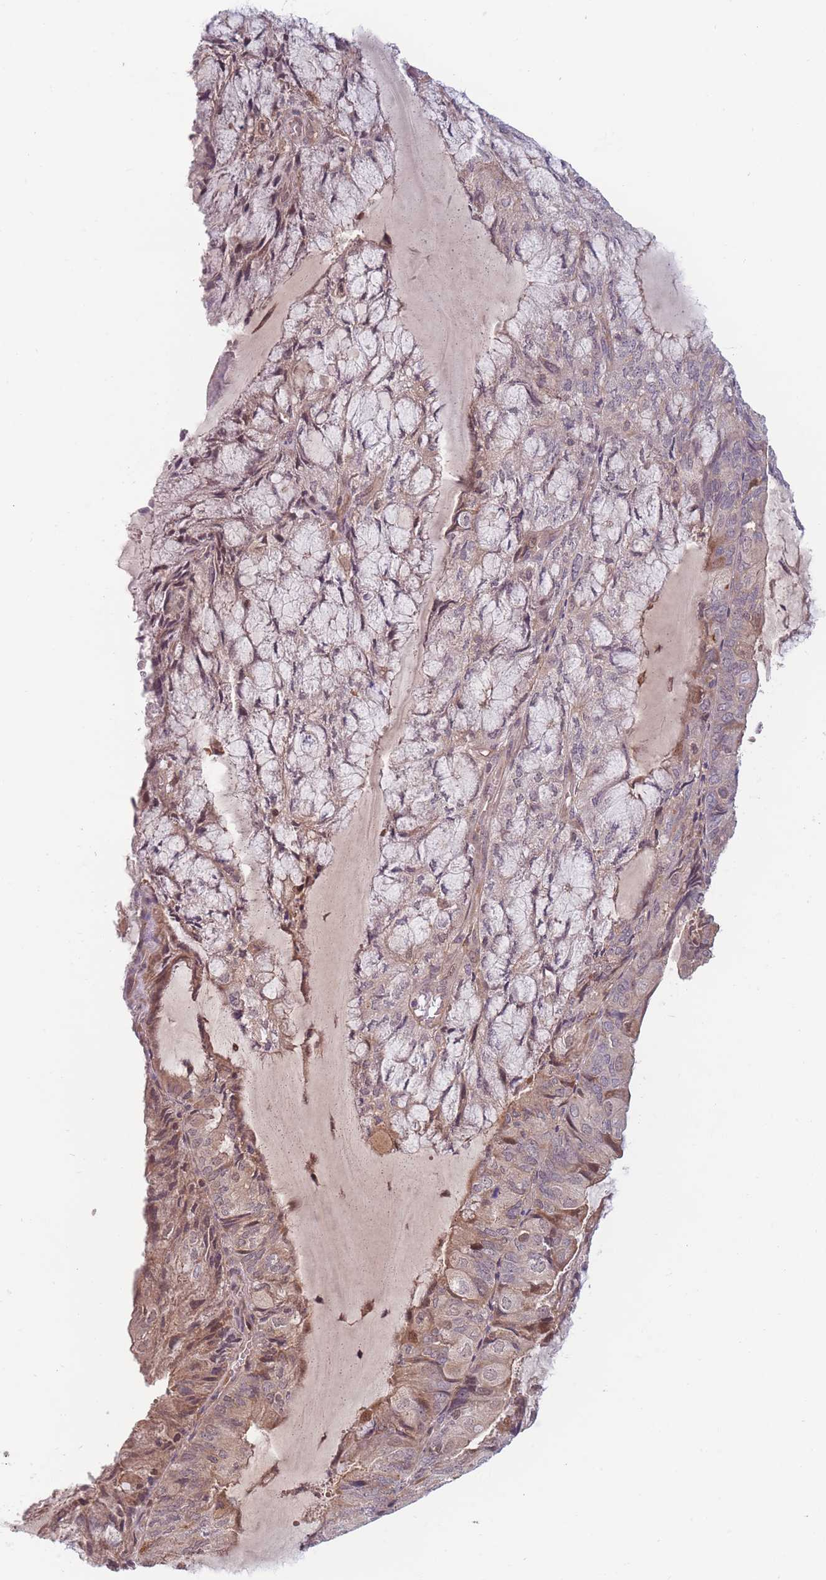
{"staining": {"intensity": "moderate", "quantity": "<25%", "location": "cytoplasmic/membranous,nuclear"}, "tissue": "endometrial cancer", "cell_type": "Tumor cells", "image_type": "cancer", "snomed": [{"axis": "morphology", "description": "Adenocarcinoma, NOS"}, {"axis": "topography", "description": "Endometrium"}], "caption": "Adenocarcinoma (endometrial) stained with immunohistochemistry (IHC) exhibits moderate cytoplasmic/membranous and nuclear staining in approximately <25% of tumor cells.", "gene": "FAM153A", "patient": {"sex": "female", "age": 81}}